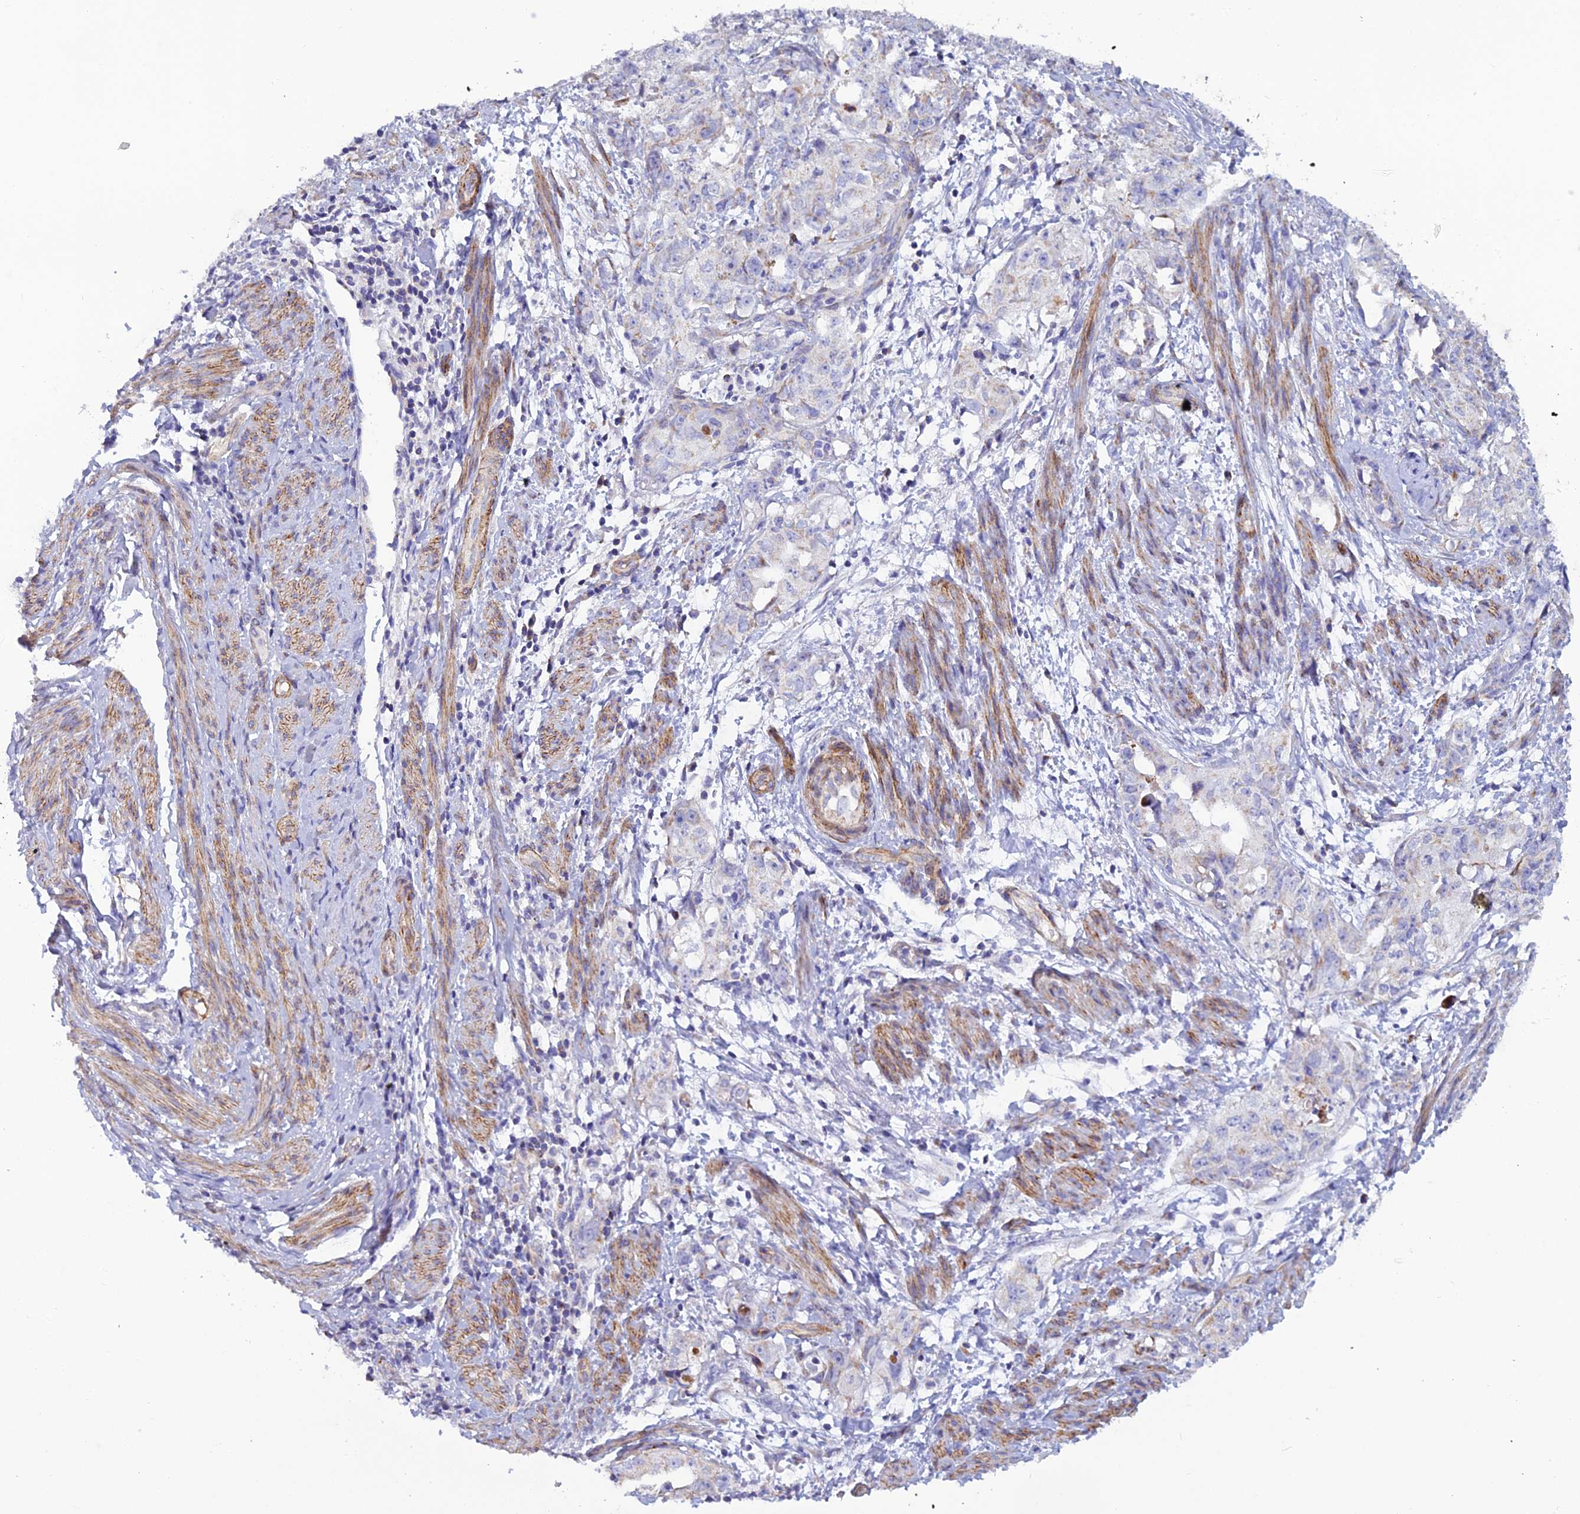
{"staining": {"intensity": "negative", "quantity": "none", "location": "none"}, "tissue": "endometrial cancer", "cell_type": "Tumor cells", "image_type": "cancer", "snomed": [{"axis": "morphology", "description": "Adenocarcinoma, NOS"}, {"axis": "topography", "description": "Endometrium"}], "caption": "This is an IHC histopathology image of adenocarcinoma (endometrial). There is no positivity in tumor cells.", "gene": "POMGNT1", "patient": {"sex": "female", "age": 65}}